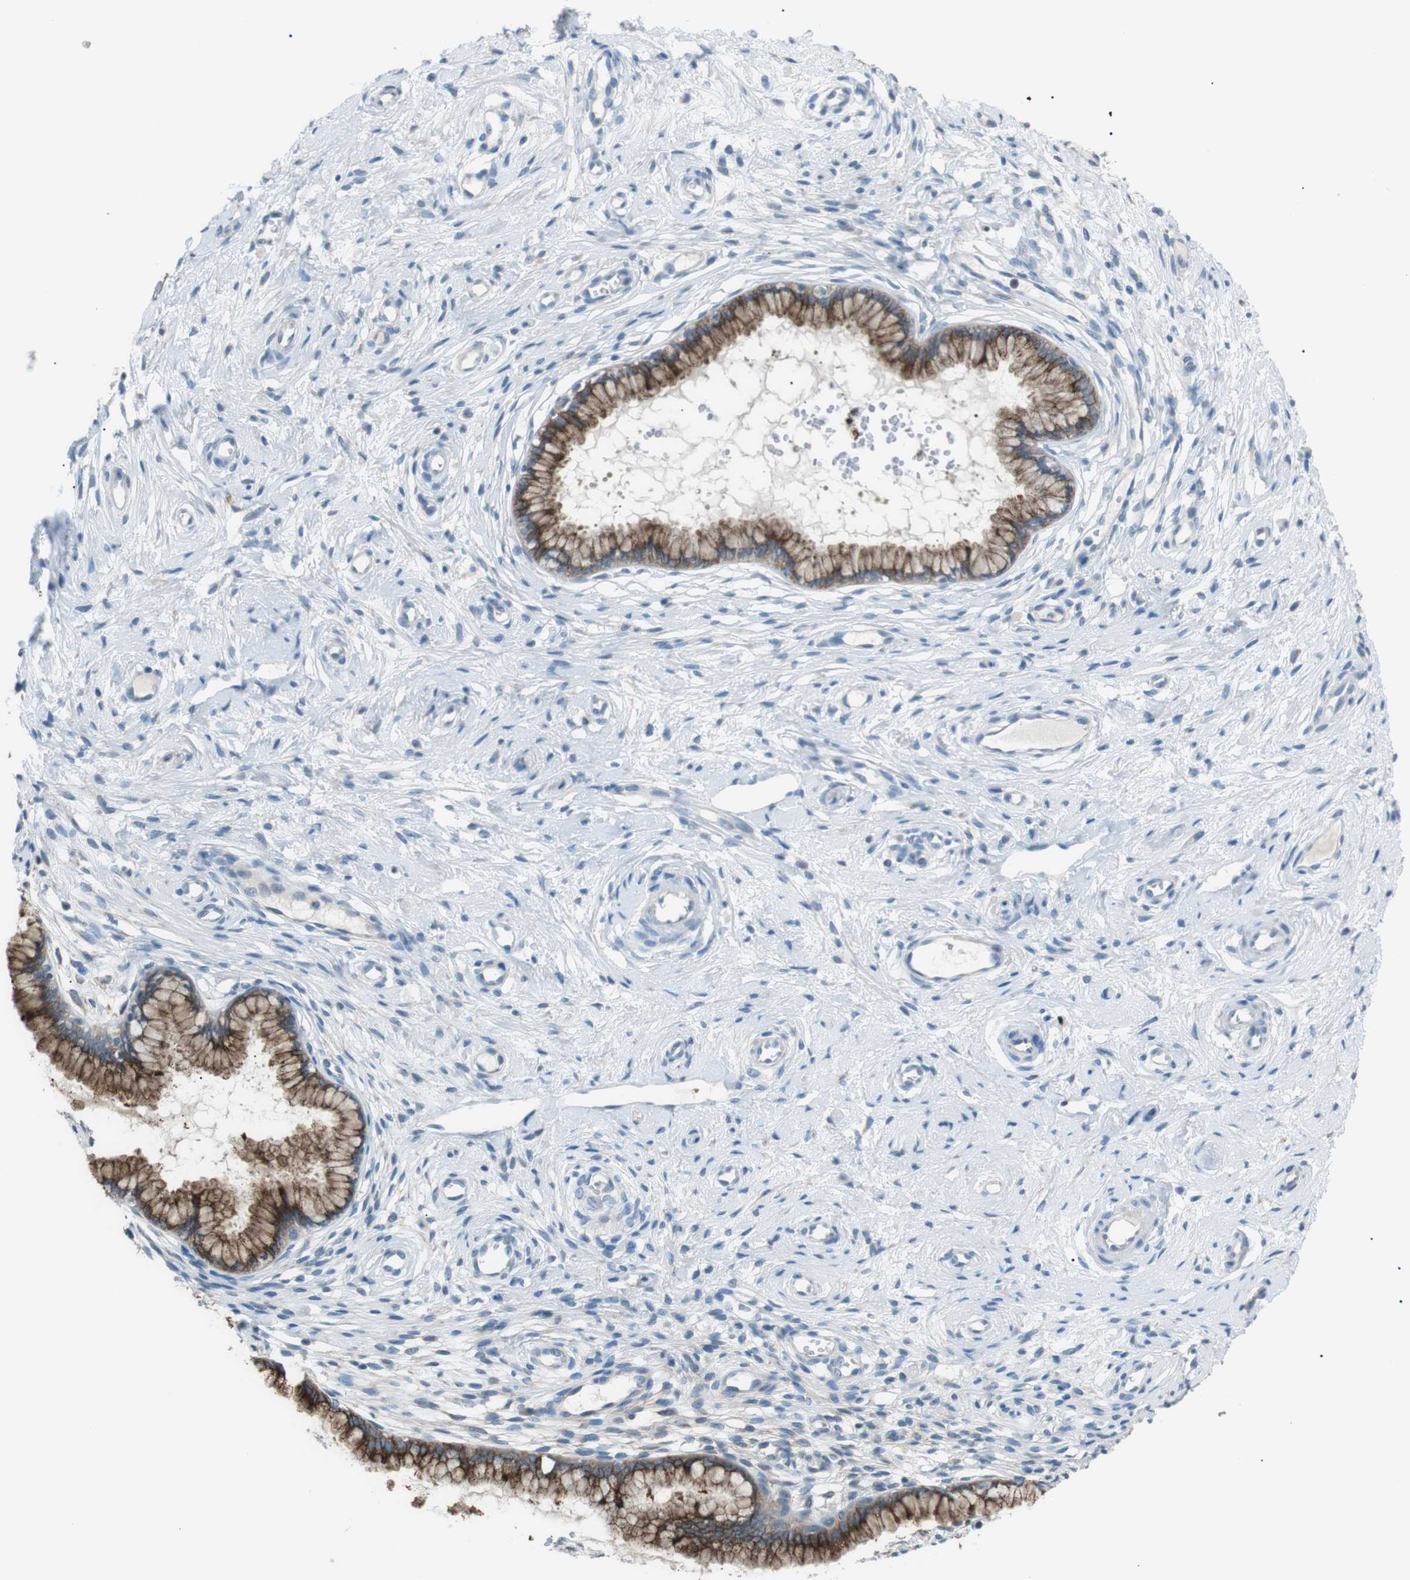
{"staining": {"intensity": "moderate", "quantity": ">75%", "location": "cytoplasmic/membranous"}, "tissue": "cervix", "cell_type": "Glandular cells", "image_type": "normal", "snomed": [{"axis": "morphology", "description": "Normal tissue, NOS"}, {"axis": "topography", "description": "Cervix"}], "caption": "High-power microscopy captured an immunohistochemistry micrograph of benign cervix, revealing moderate cytoplasmic/membranous positivity in approximately >75% of glandular cells.", "gene": "CDH26", "patient": {"sex": "female", "age": 65}}